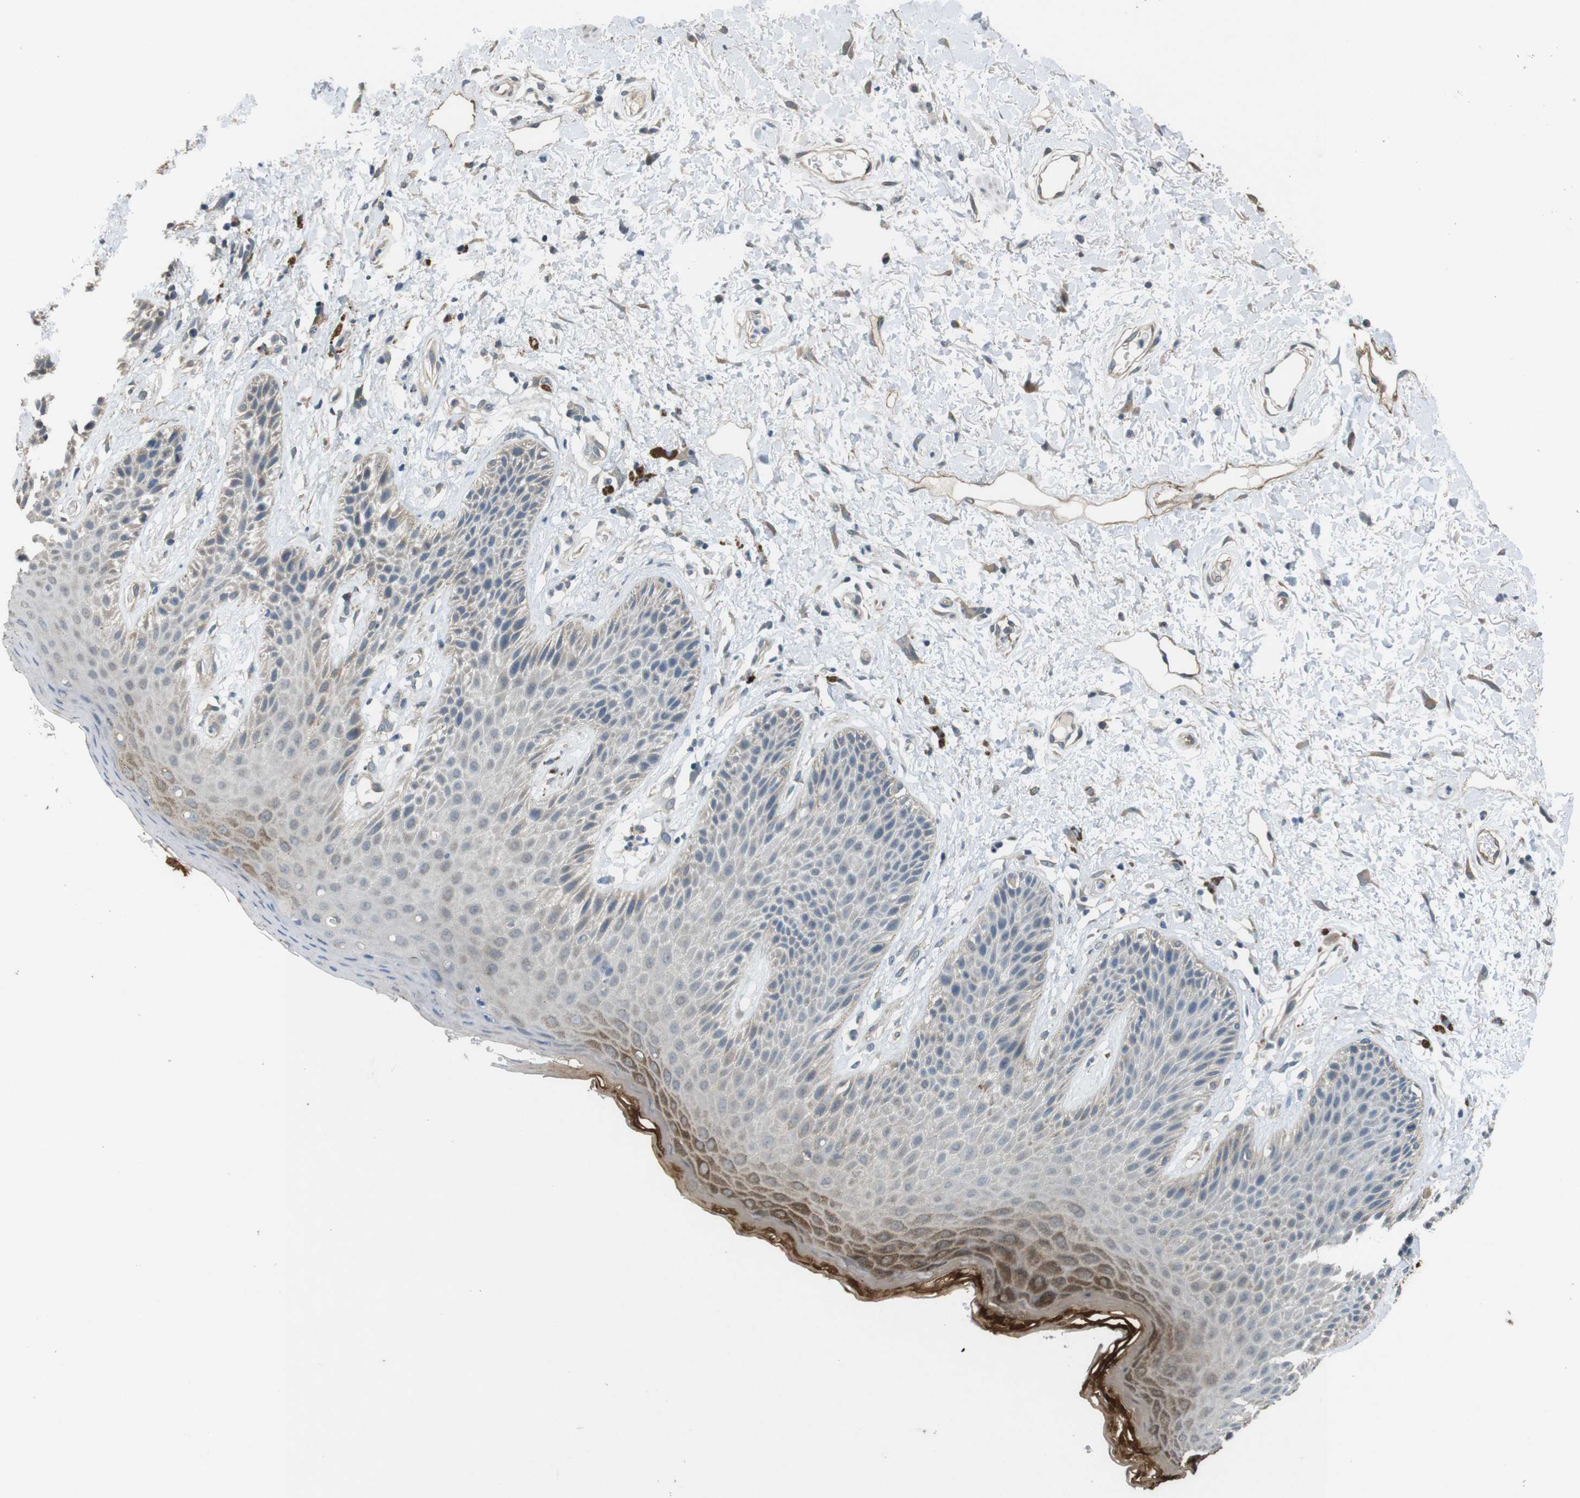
{"staining": {"intensity": "moderate", "quantity": "<25%", "location": "cytoplasmic/membranous"}, "tissue": "skin", "cell_type": "Epidermal cells", "image_type": "normal", "snomed": [{"axis": "morphology", "description": "Normal tissue, NOS"}, {"axis": "topography", "description": "Anal"}], "caption": "Epidermal cells reveal low levels of moderate cytoplasmic/membranous staining in about <25% of cells in benign human skin.", "gene": "CLDN7", "patient": {"sex": "female", "age": 46}}